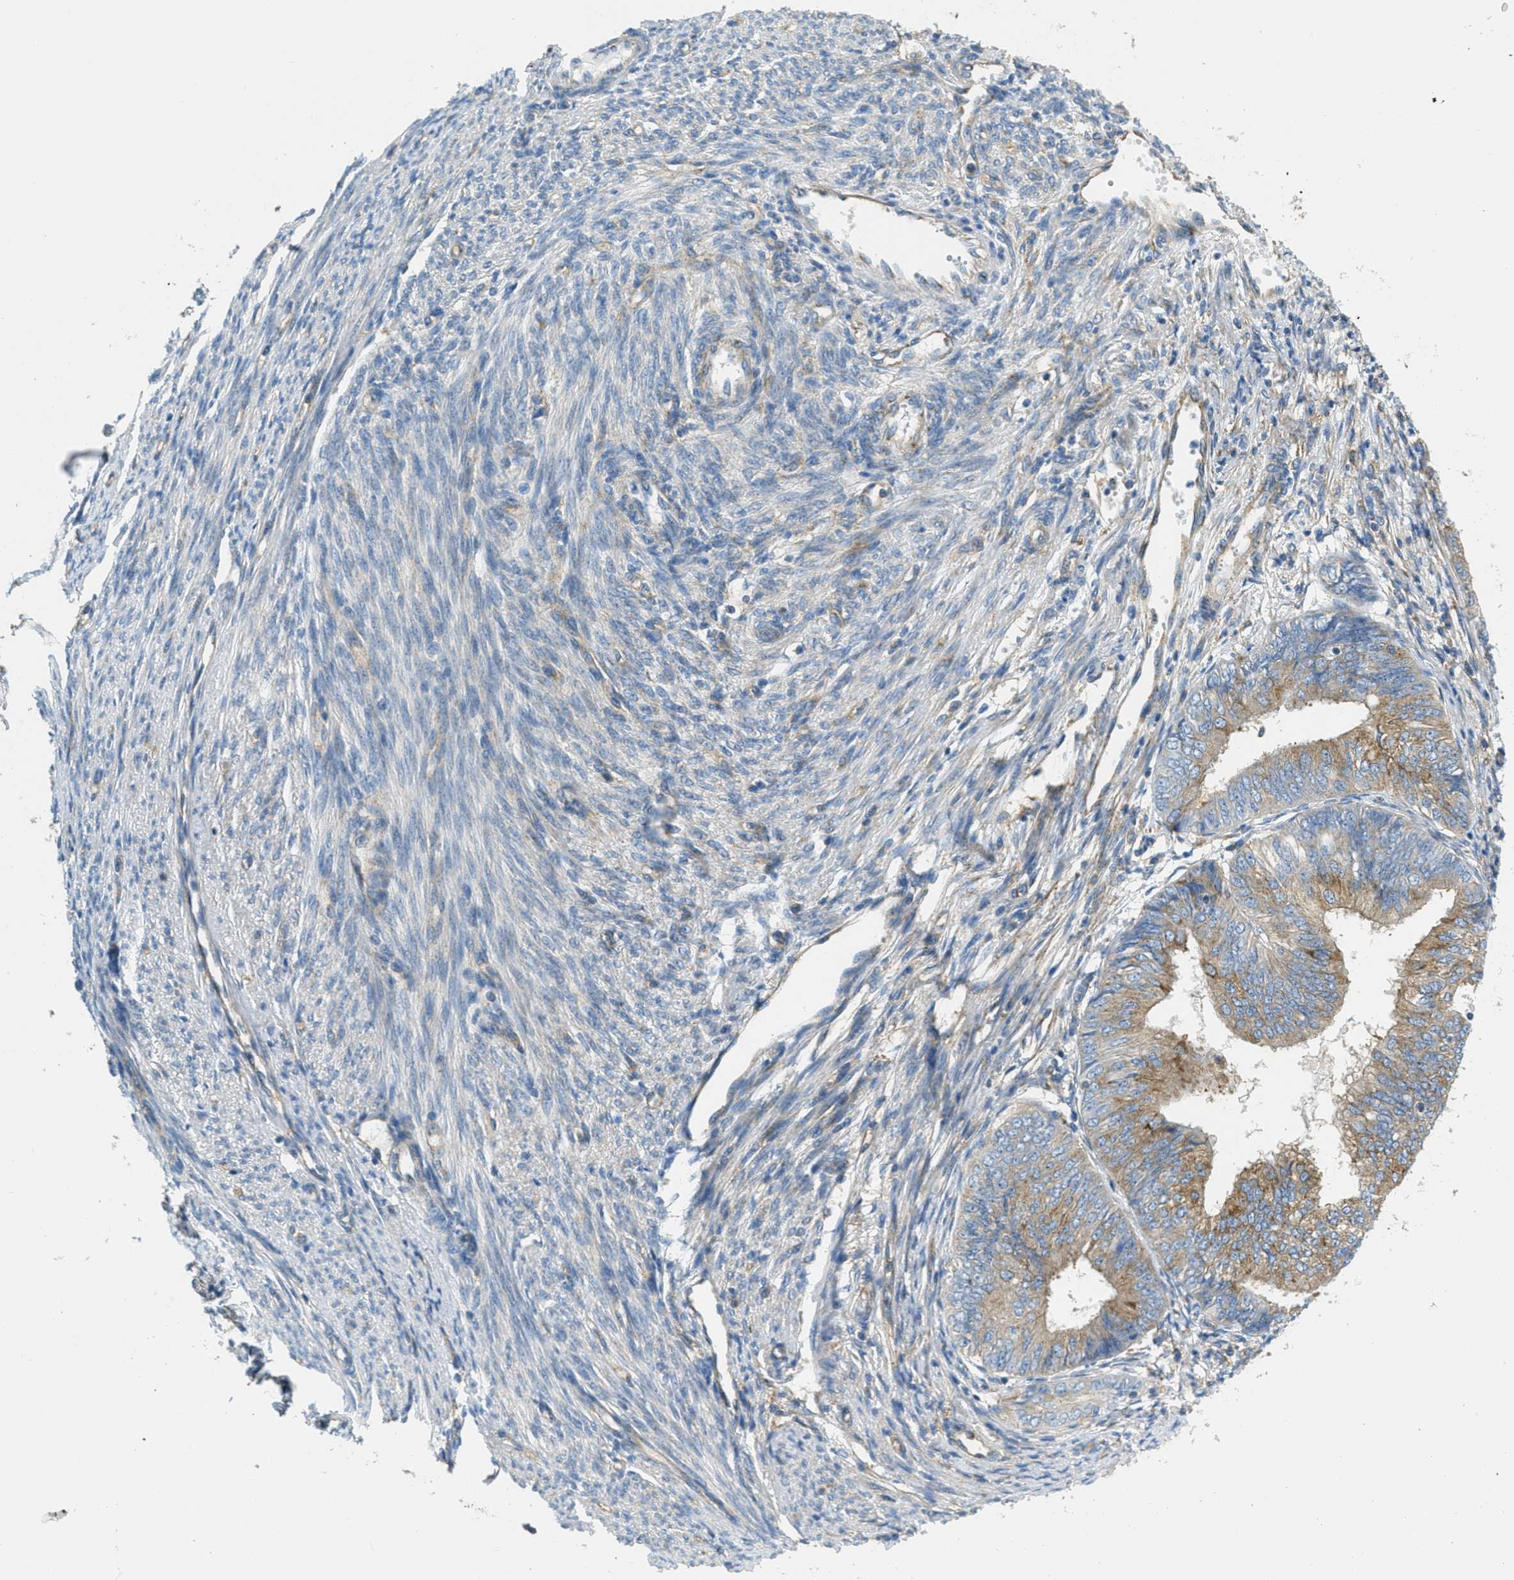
{"staining": {"intensity": "moderate", "quantity": "25%-75%", "location": "cytoplasmic/membranous"}, "tissue": "endometrial cancer", "cell_type": "Tumor cells", "image_type": "cancer", "snomed": [{"axis": "morphology", "description": "Adenocarcinoma, NOS"}, {"axis": "topography", "description": "Endometrium"}], "caption": "IHC histopathology image of endometrial cancer stained for a protein (brown), which reveals medium levels of moderate cytoplasmic/membranous positivity in approximately 25%-75% of tumor cells.", "gene": "AP2B1", "patient": {"sex": "female", "age": 58}}